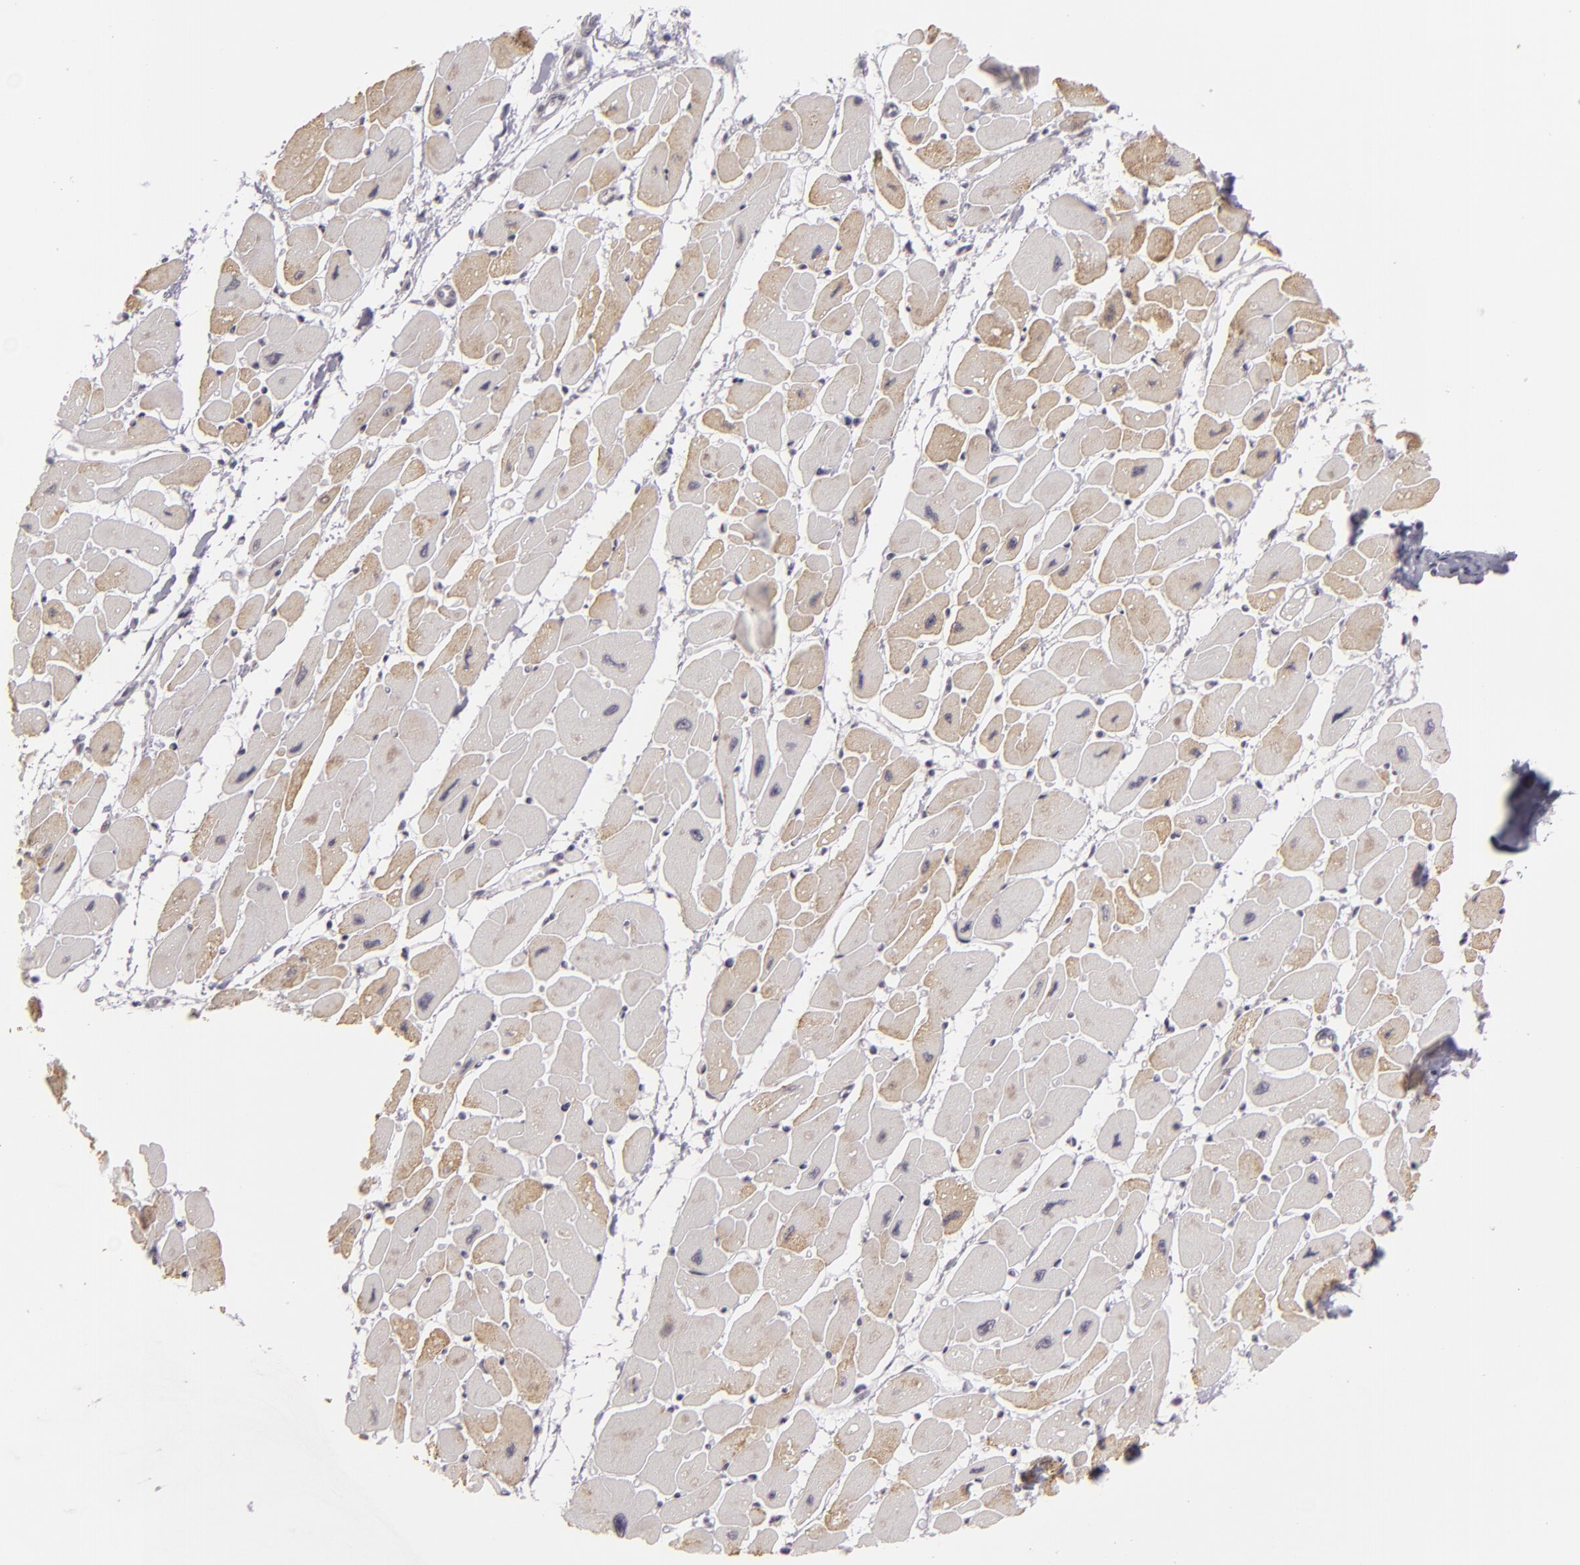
{"staining": {"intensity": "weak", "quantity": "25%-75%", "location": "cytoplasmic/membranous"}, "tissue": "heart muscle", "cell_type": "Cardiomyocytes", "image_type": "normal", "snomed": [{"axis": "morphology", "description": "Normal tissue, NOS"}, {"axis": "topography", "description": "Heart"}], "caption": "Protein expression by immunohistochemistry displays weak cytoplasmic/membranous positivity in about 25%-75% of cardiomyocytes in benign heart muscle. The protein is shown in brown color, while the nuclei are stained blue.", "gene": "ZNF205", "patient": {"sex": "female", "age": 54}}